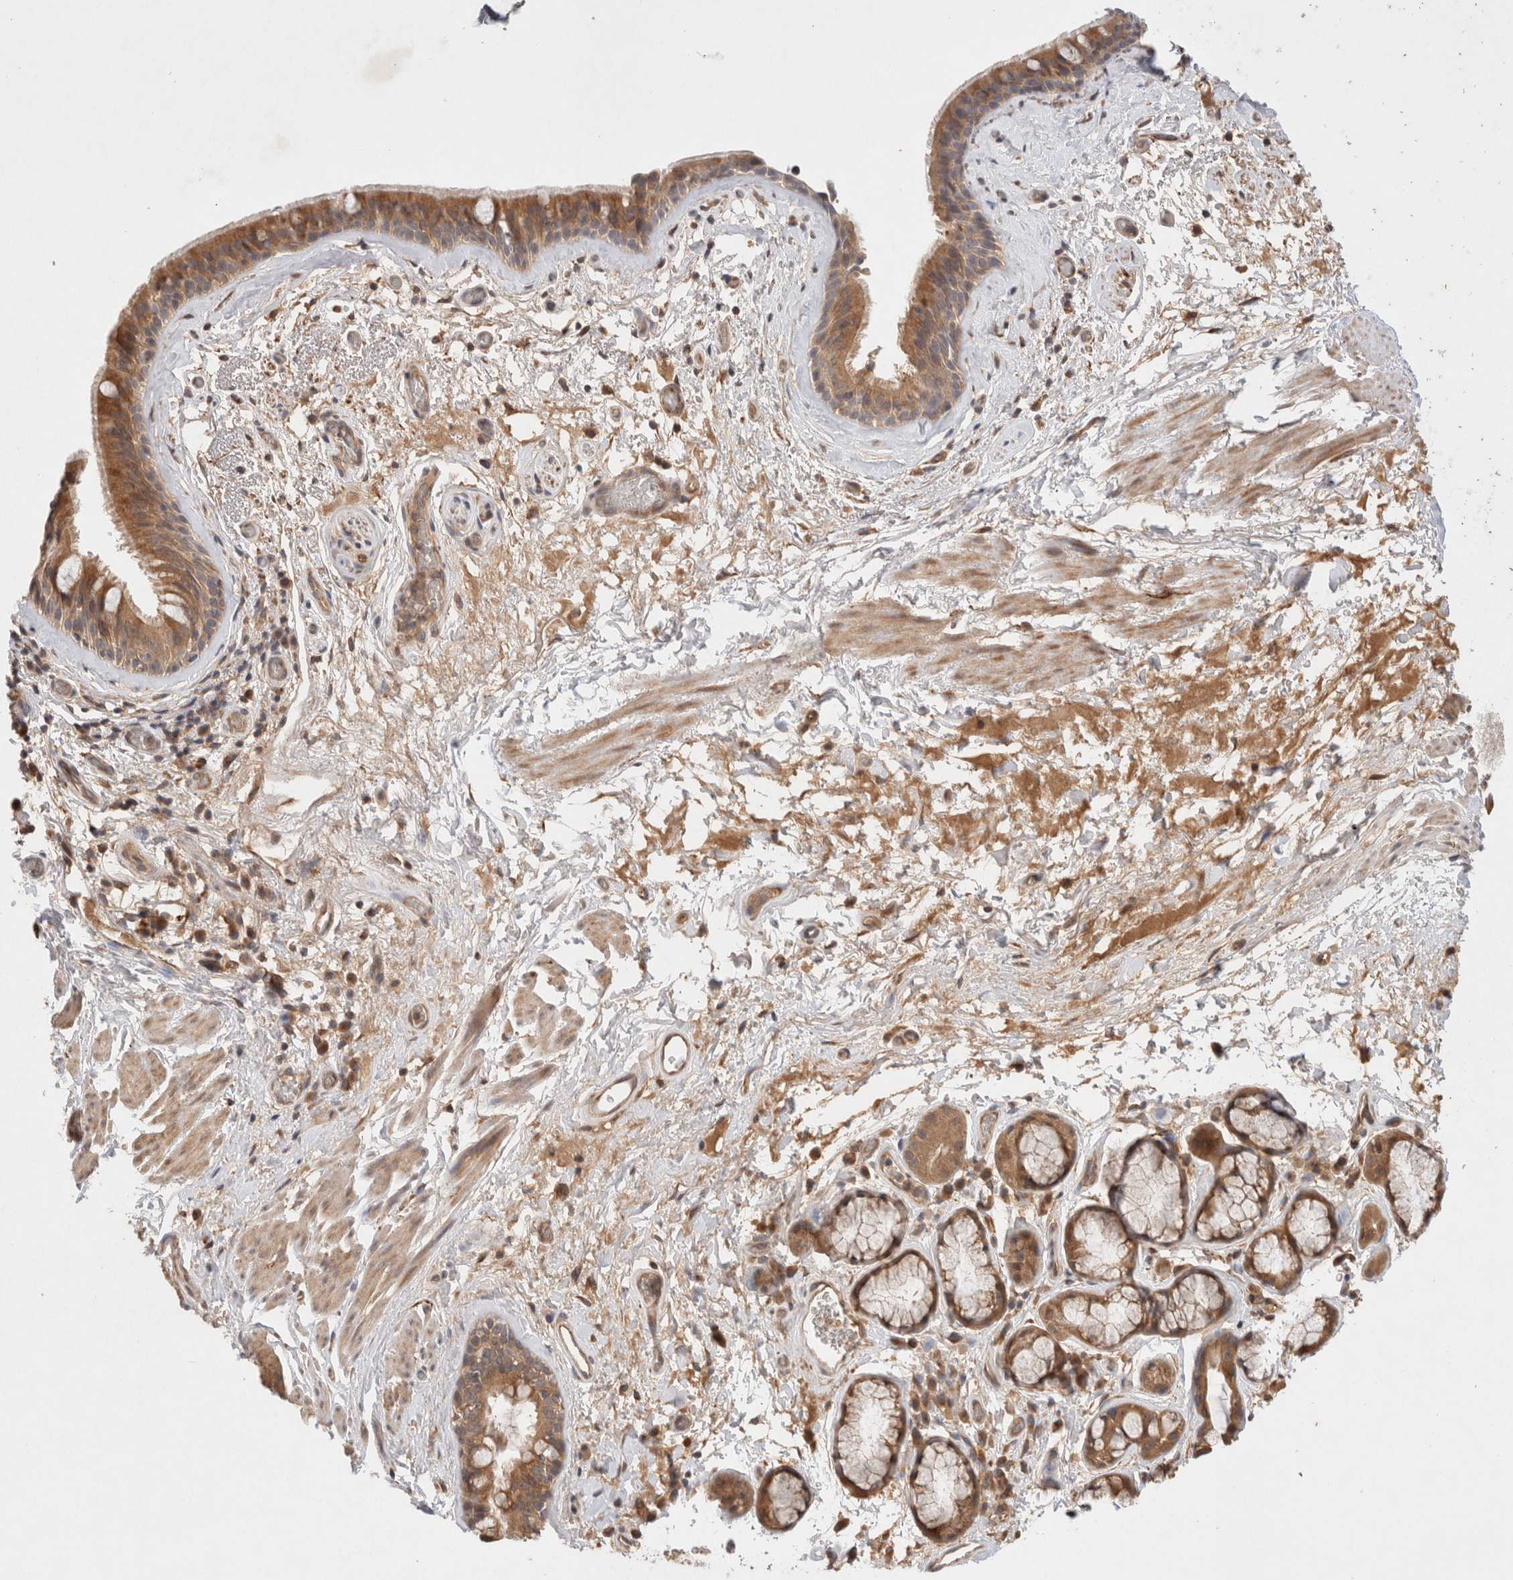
{"staining": {"intensity": "moderate", "quantity": ">75%", "location": "cytoplasmic/membranous"}, "tissue": "bronchus", "cell_type": "Respiratory epithelial cells", "image_type": "normal", "snomed": [{"axis": "morphology", "description": "Normal tissue, NOS"}, {"axis": "topography", "description": "Cartilage tissue"}], "caption": "The histopathology image exhibits a brown stain indicating the presence of a protein in the cytoplasmic/membranous of respiratory epithelial cells in bronchus.", "gene": "KLHL20", "patient": {"sex": "female", "age": 63}}